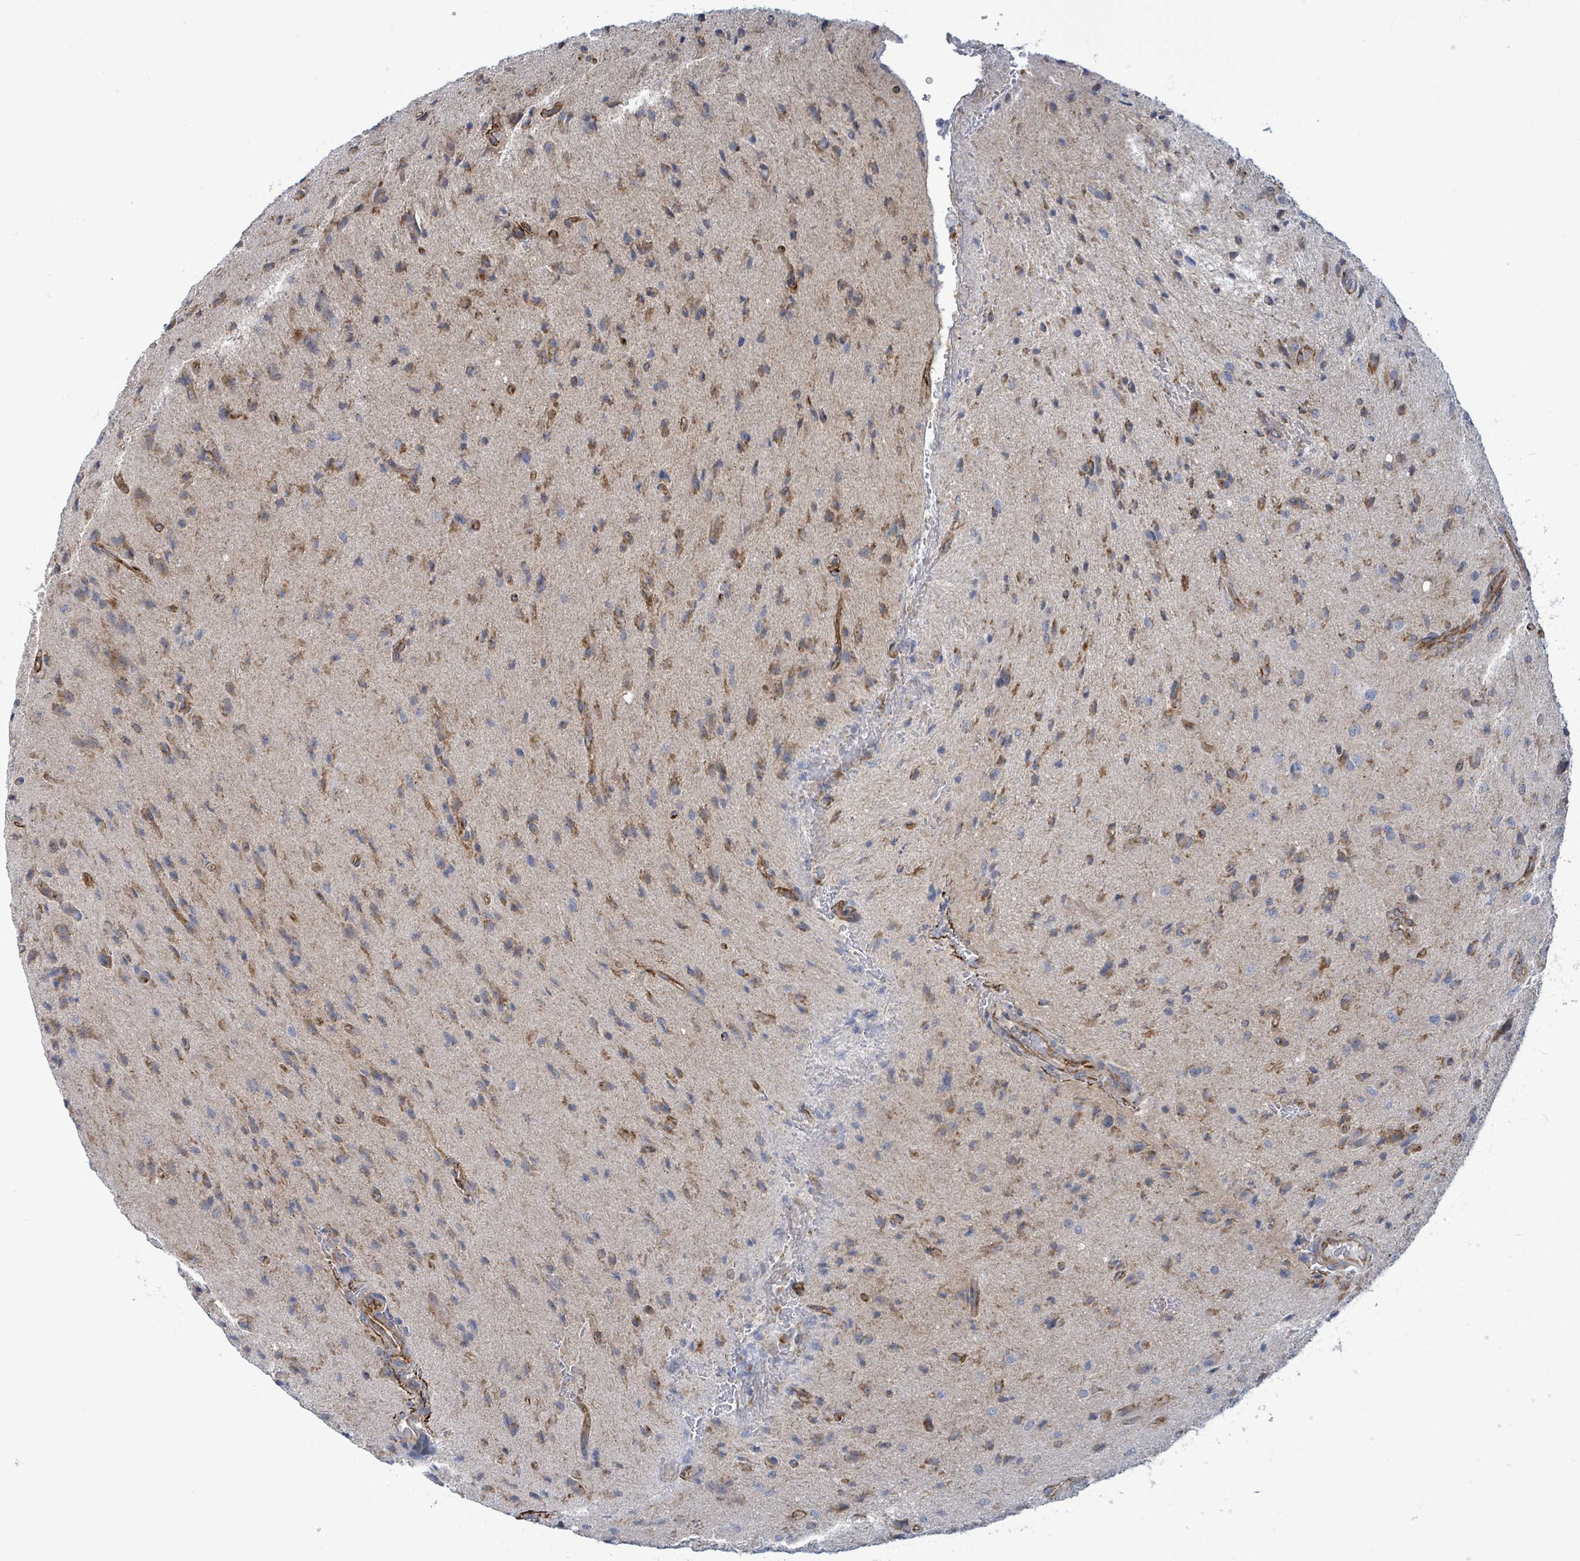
{"staining": {"intensity": "negative", "quantity": "none", "location": "none"}, "tissue": "glioma", "cell_type": "Tumor cells", "image_type": "cancer", "snomed": [{"axis": "morphology", "description": "Glioma, malignant, High grade"}, {"axis": "topography", "description": "Brain"}], "caption": "The image demonstrates no staining of tumor cells in malignant glioma (high-grade). (DAB (3,3'-diaminobenzidine) IHC with hematoxylin counter stain).", "gene": "EGFL7", "patient": {"sex": "male", "age": 36}}